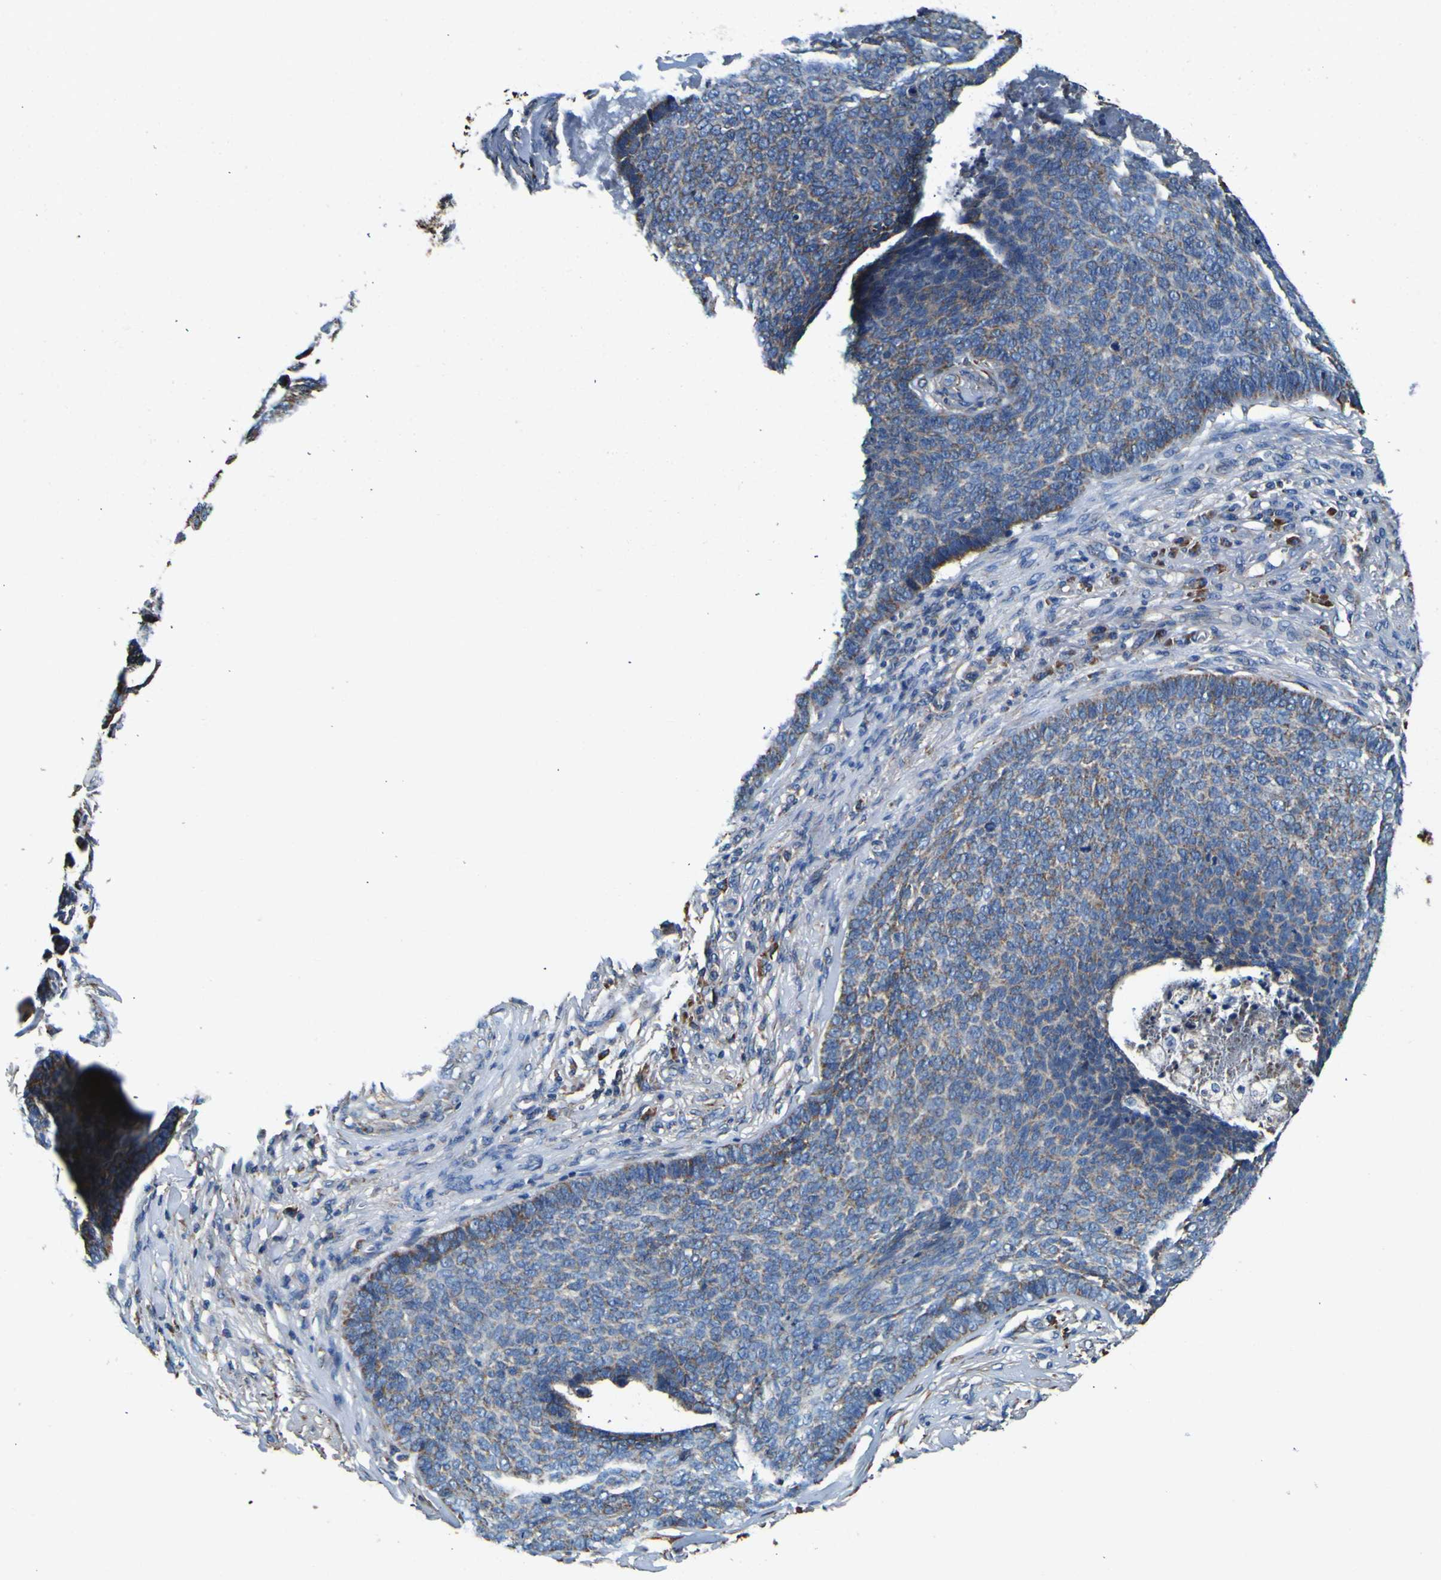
{"staining": {"intensity": "weak", "quantity": "25%-75%", "location": "cytoplasmic/membranous"}, "tissue": "skin cancer", "cell_type": "Tumor cells", "image_type": "cancer", "snomed": [{"axis": "morphology", "description": "Basal cell carcinoma"}, {"axis": "topography", "description": "Skin"}], "caption": "Approximately 25%-75% of tumor cells in human basal cell carcinoma (skin) reveal weak cytoplasmic/membranous protein positivity as visualized by brown immunohistochemical staining.", "gene": "INPP5A", "patient": {"sex": "male", "age": 84}}